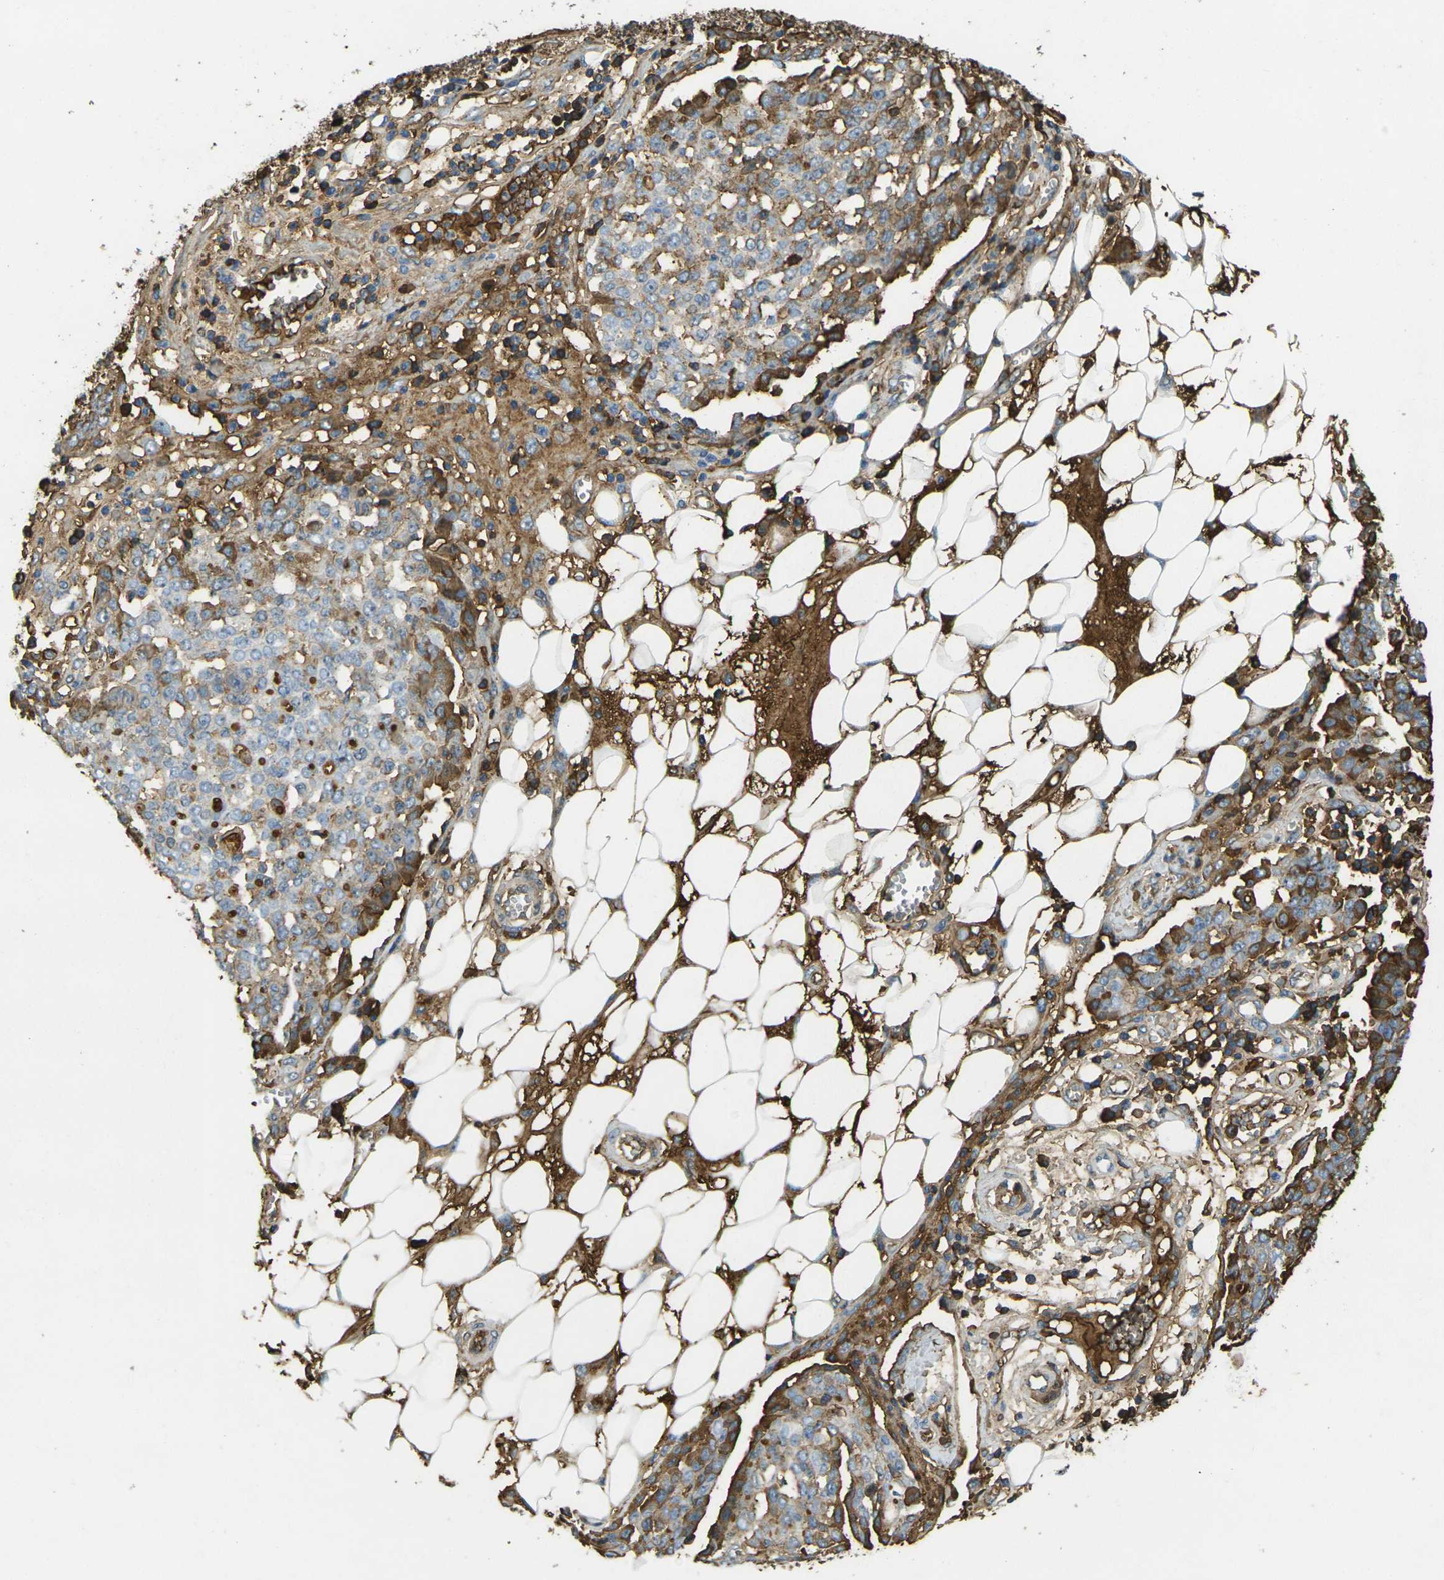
{"staining": {"intensity": "moderate", "quantity": "25%-75%", "location": "cytoplasmic/membranous"}, "tissue": "ovarian cancer", "cell_type": "Tumor cells", "image_type": "cancer", "snomed": [{"axis": "morphology", "description": "Cystadenocarcinoma, serous, NOS"}, {"axis": "topography", "description": "Soft tissue"}, {"axis": "topography", "description": "Ovary"}], "caption": "Immunohistochemistry micrograph of human ovarian serous cystadenocarcinoma stained for a protein (brown), which reveals medium levels of moderate cytoplasmic/membranous staining in approximately 25%-75% of tumor cells.", "gene": "PLCD1", "patient": {"sex": "female", "age": 57}}